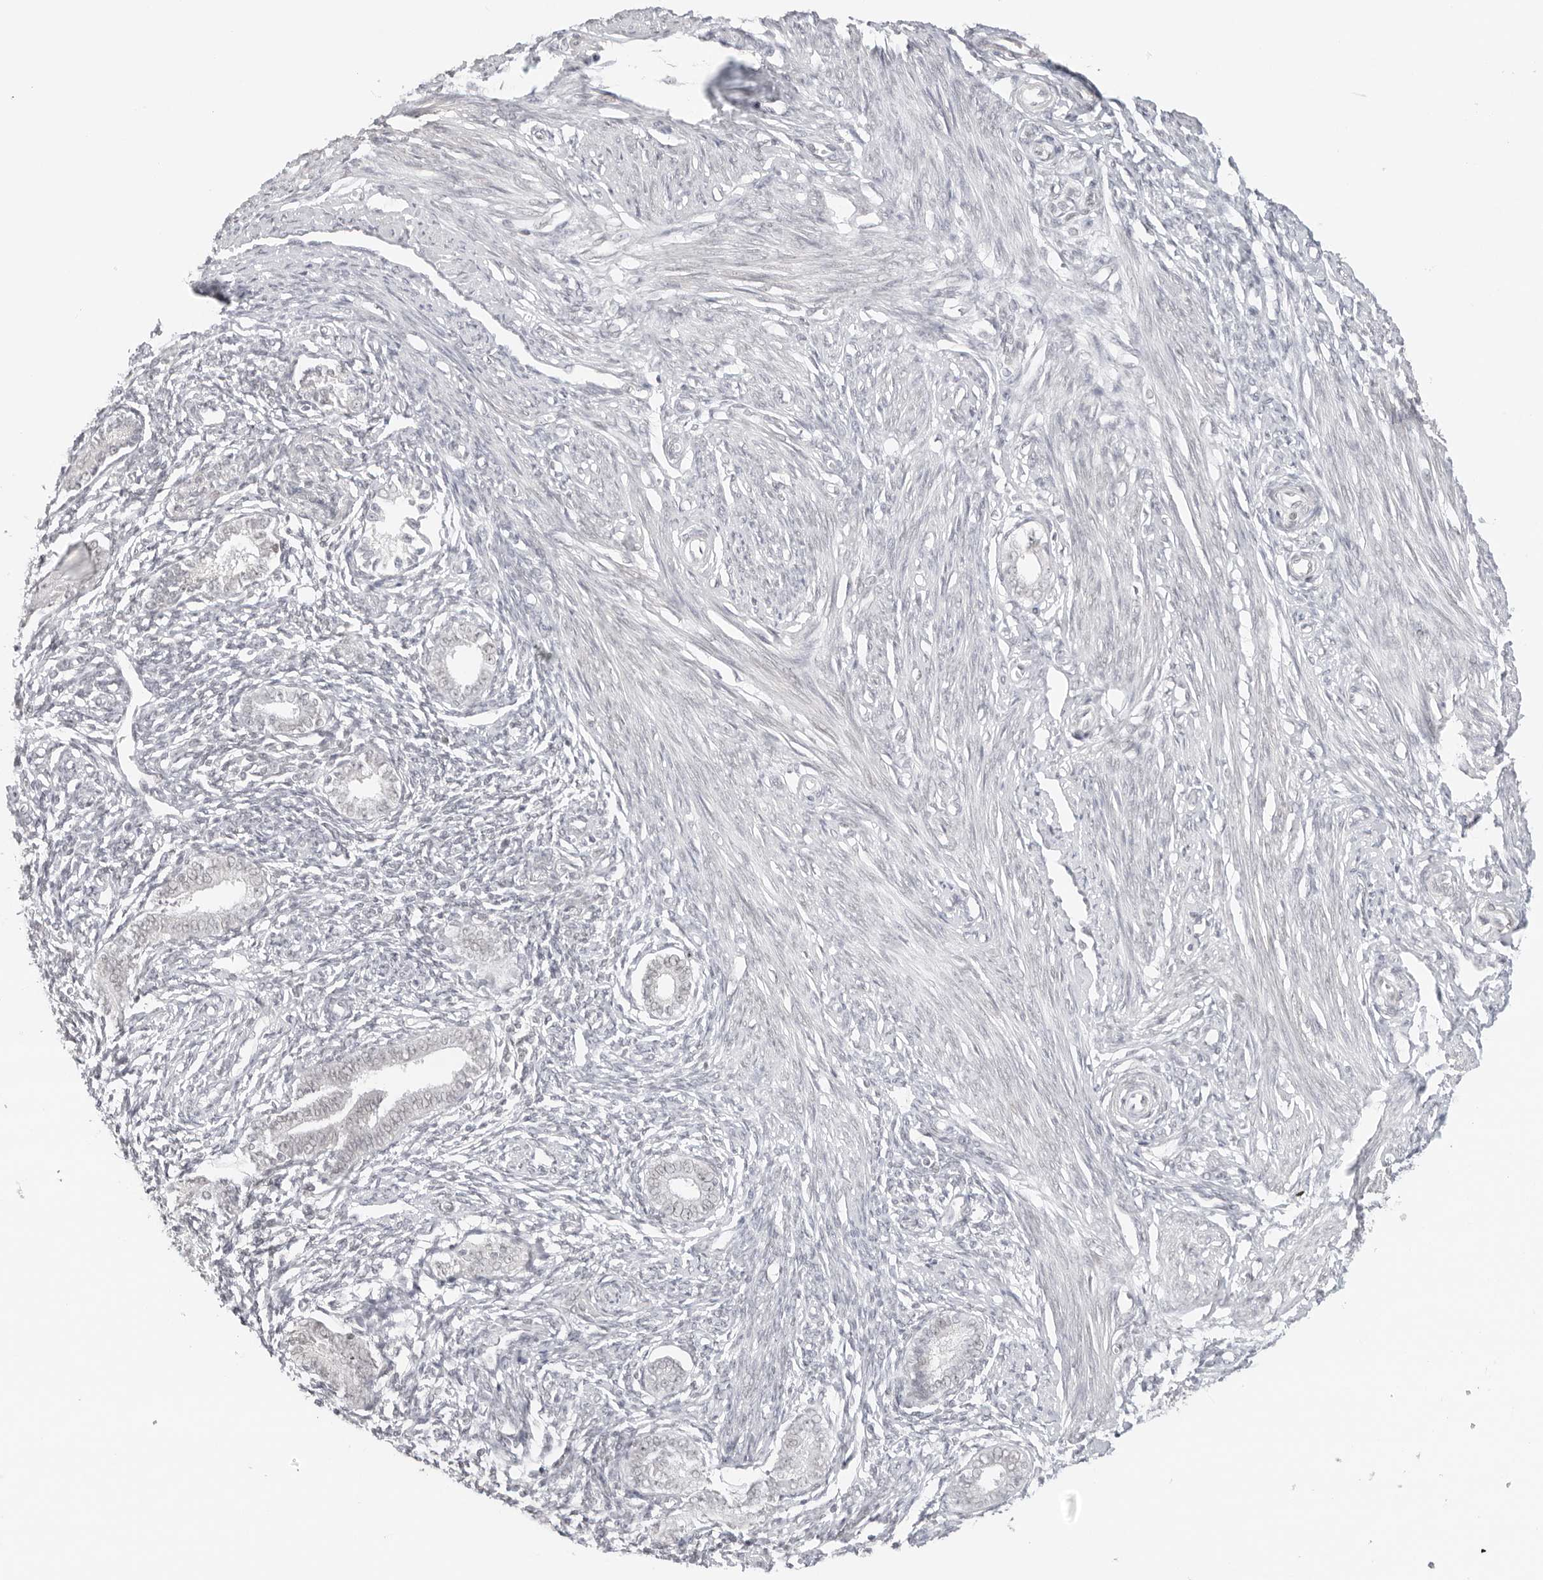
{"staining": {"intensity": "negative", "quantity": "none", "location": "none"}, "tissue": "endometrium", "cell_type": "Cells in endometrial stroma", "image_type": "normal", "snomed": [{"axis": "morphology", "description": "Normal tissue, NOS"}, {"axis": "topography", "description": "Endometrium"}], "caption": "This micrograph is of benign endometrium stained with immunohistochemistry (IHC) to label a protein in brown with the nuclei are counter-stained blue. There is no staining in cells in endometrial stroma.", "gene": "TCIM", "patient": {"sex": "female", "age": 56}}